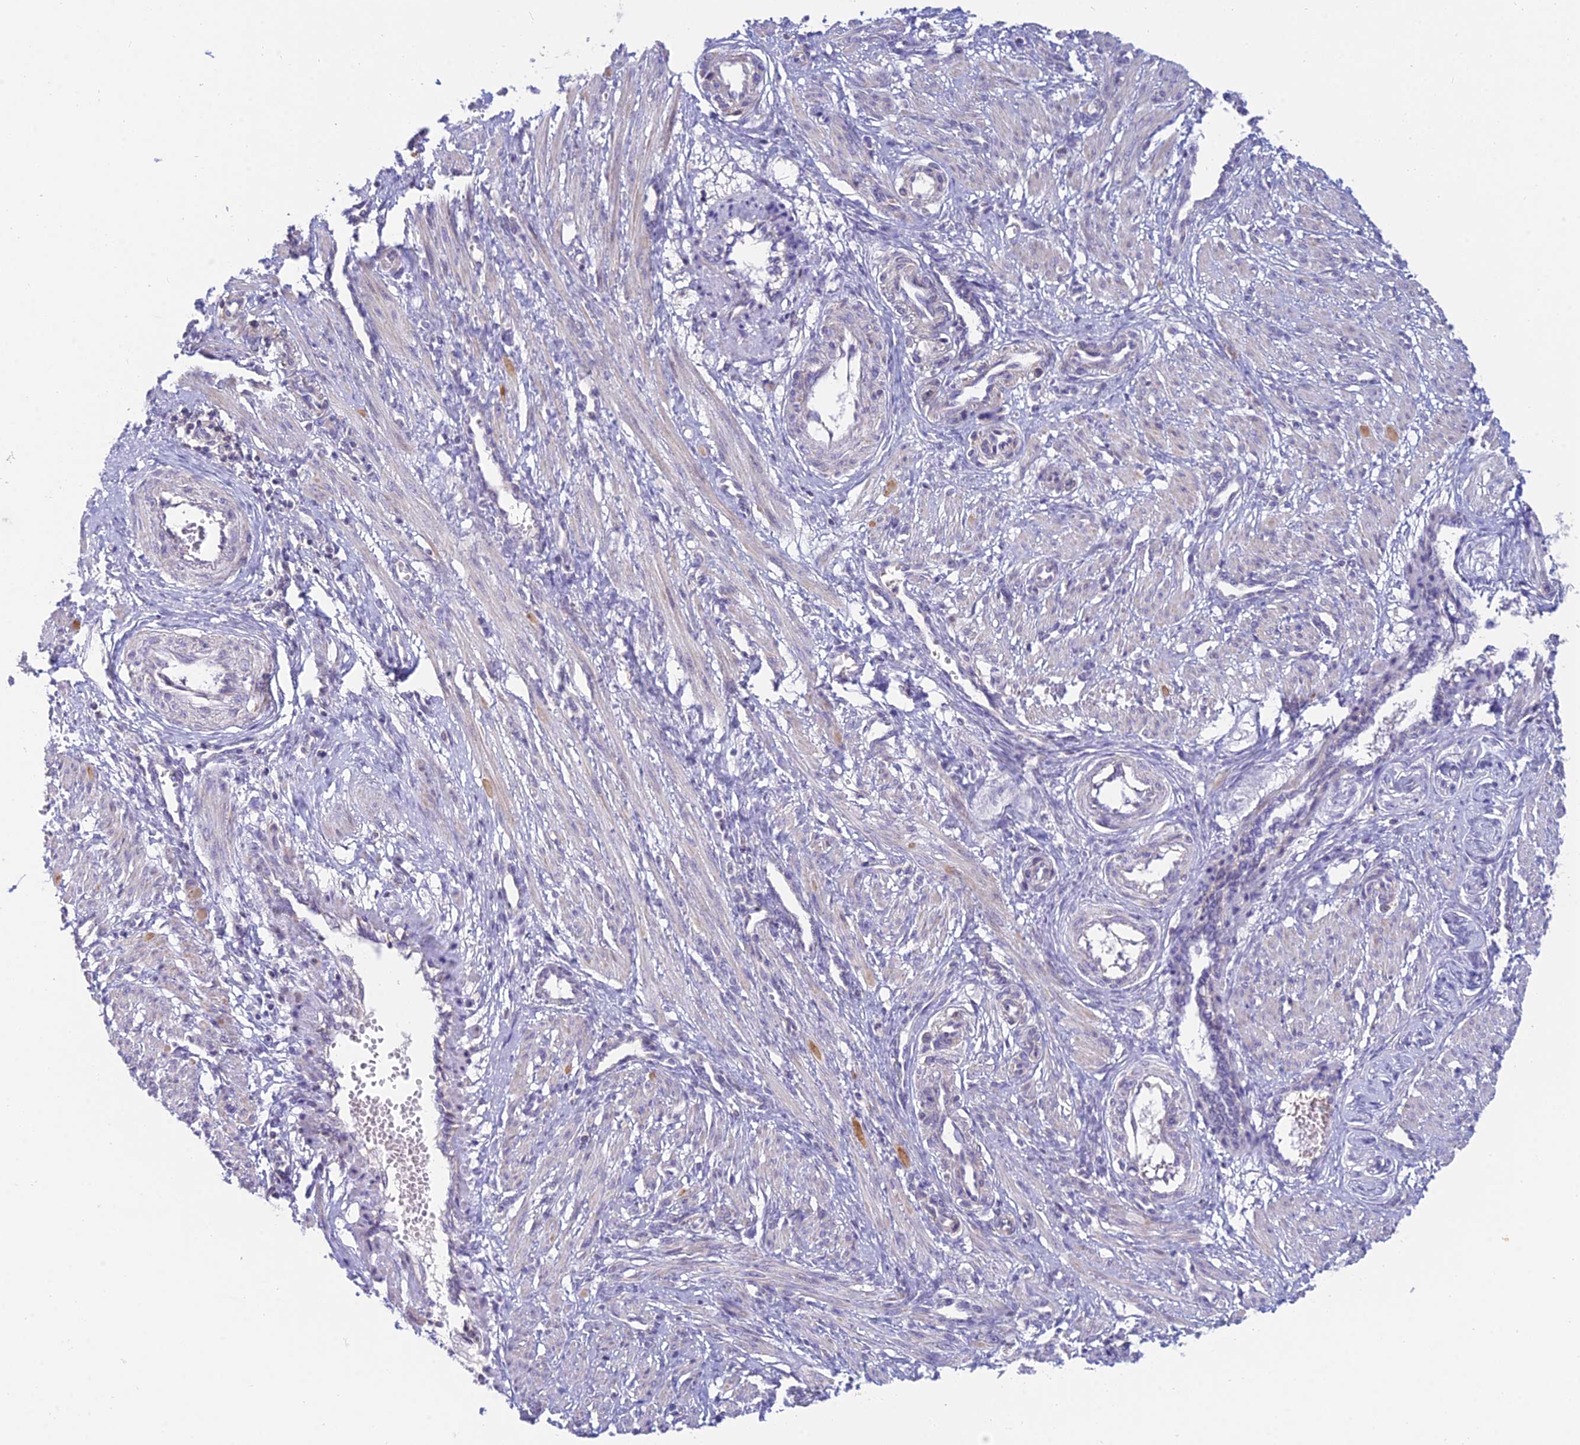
{"staining": {"intensity": "negative", "quantity": "none", "location": "none"}, "tissue": "smooth muscle", "cell_type": "Smooth muscle cells", "image_type": "normal", "snomed": [{"axis": "morphology", "description": "Normal tissue, NOS"}, {"axis": "topography", "description": "Endometrium"}], "caption": "A high-resolution micrograph shows immunohistochemistry (IHC) staining of normal smooth muscle, which shows no significant expression in smooth muscle cells.", "gene": "CFAP206", "patient": {"sex": "female", "age": 33}}